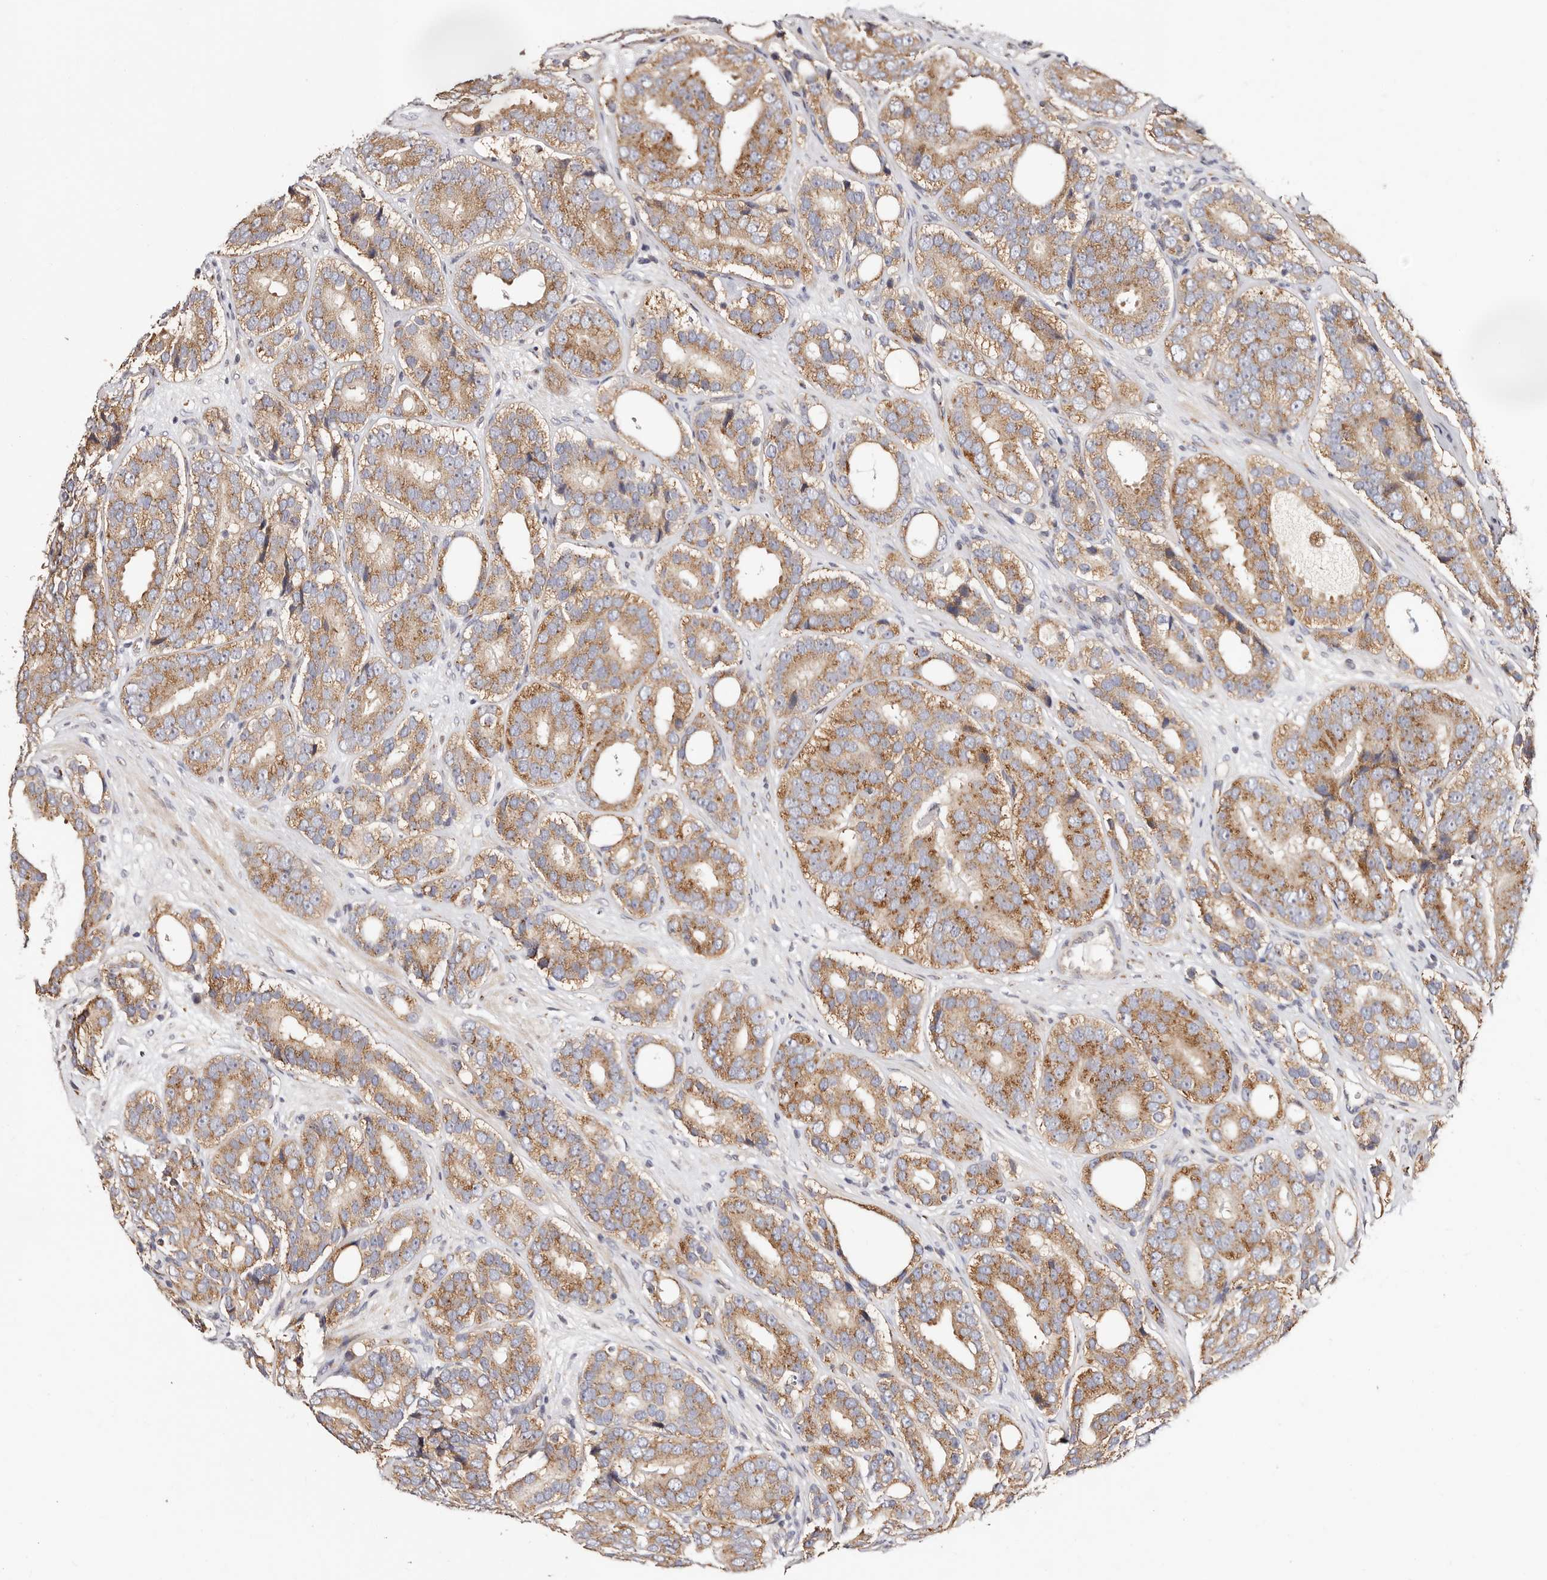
{"staining": {"intensity": "moderate", "quantity": ">75%", "location": "cytoplasmic/membranous"}, "tissue": "prostate cancer", "cell_type": "Tumor cells", "image_type": "cancer", "snomed": [{"axis": "morphology", "description": "Adenocarcinoma, High grade"}, {"axis": "topography", "description": "Prostate"}], "caption": "This is a histology image of immunohistochemistry staining of adenocarcinoma (high-grade) (prostate), which shows moderate positivity in the cytoplasmic/membranous of tumor cells.", "gene": "MAPK6", "patient": {"sex": "male", "age": 56}}